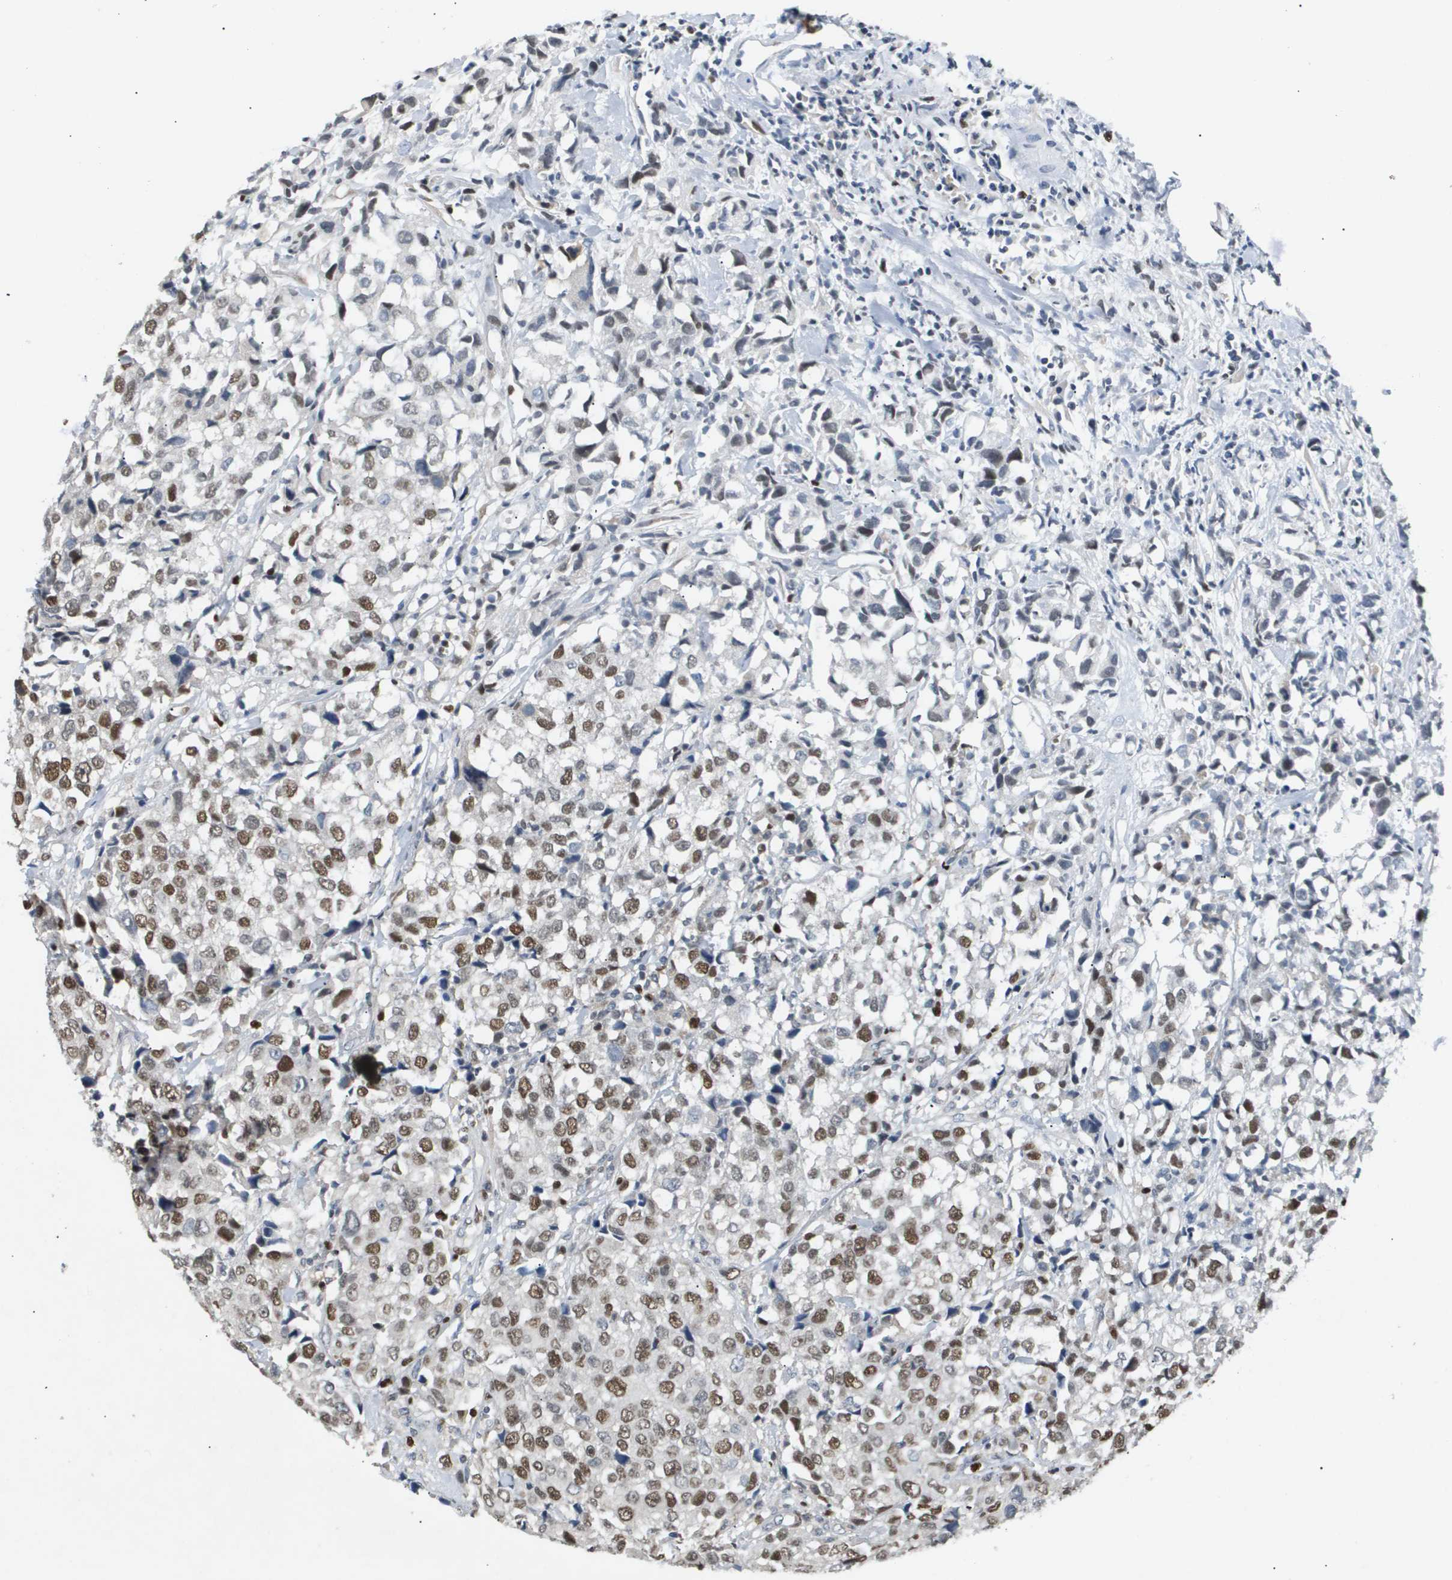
{"staining": {"intensity": "moderate", "quantity": "25%-75%", "location": "nuclear"}, "tissue": "urothelial cancer", "cell_type": "Tumor cells", "image_type": "cancer", "snomed": [{"axis": "morphology", "description": "Urothelial carcinoma, High grade"}, {"axis": "topography", "description": "Urinary bladder"}], "caption": "A histopathology image showing moderate nuclear positivity in approximately 25%-75% of tumor cells in urothelial carcinoma (high-grade), as visualized by brown immunohistochemical staining.", "gene": "ANAPC2", "patient": {"sex": "female", "age": 75}}